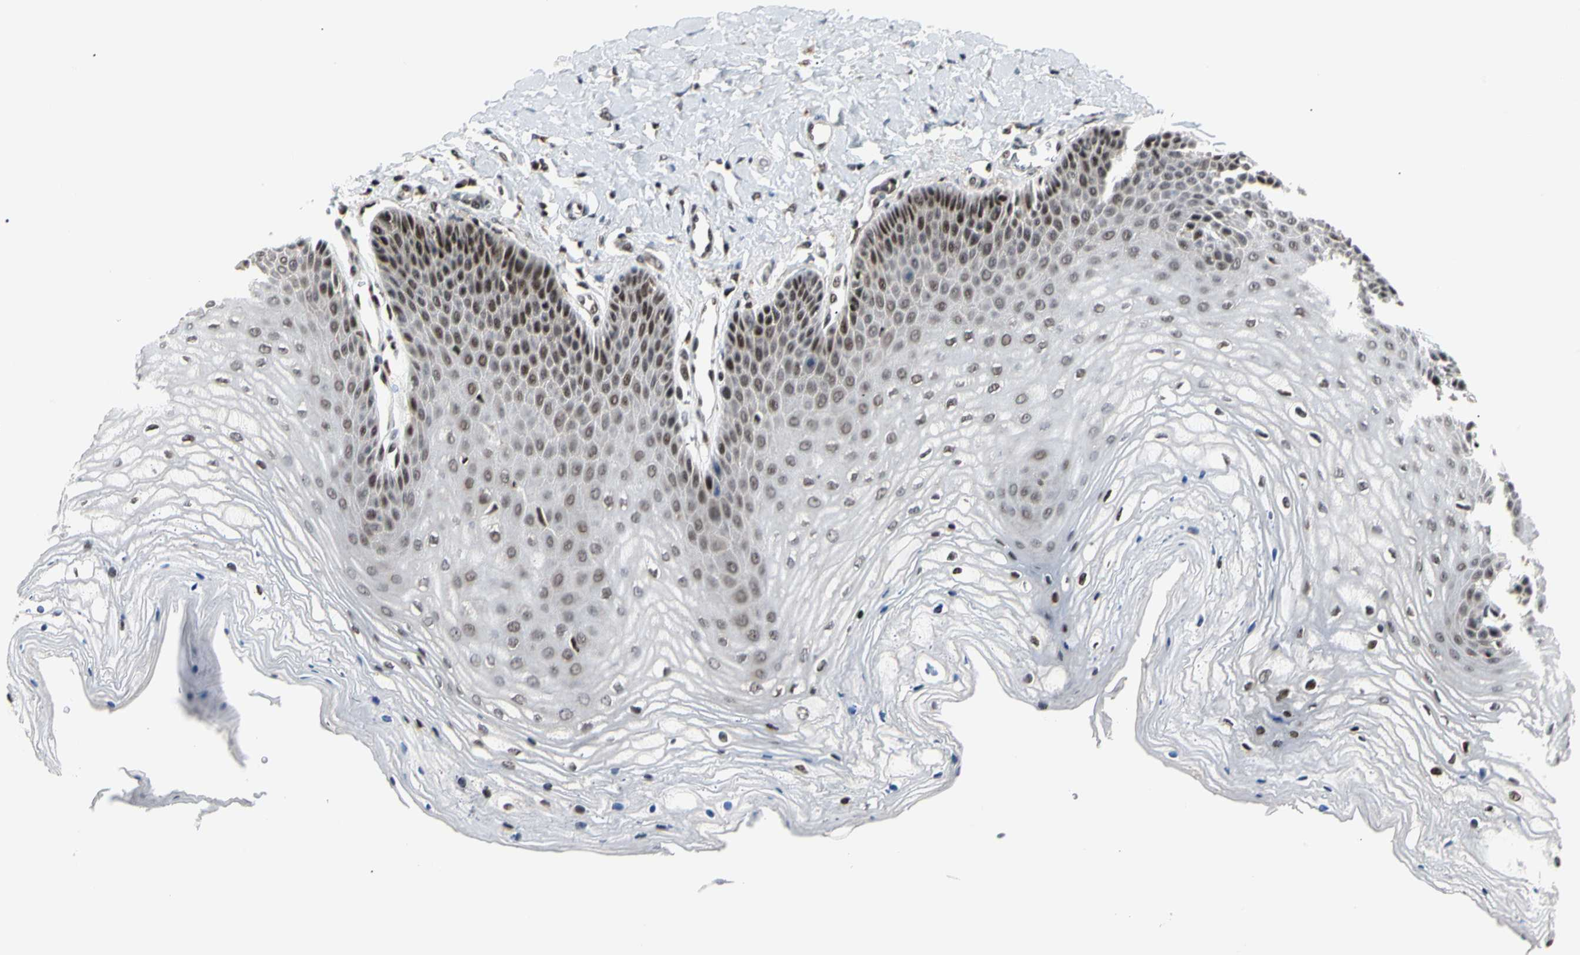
{"staining": {"intensity": "strong", "quantity": "25%-75%", "location": "nuclear"}, "tissue": "vagina", "cell_type": "Squamous epithelial cells", "image_type": "normal", "snomed": [{"axis": "morphology", "description": "Normal tissue, NOS"}, {"axis": "topography", "description": "Vagina"}], "caption": "Immunohistochemical staining of unremarkable vagina reveals 25%-75% levels of strong nuclear protein expression in about 25%-75% of squamous epithelial cells.", "gene": "E2F1", "patient": {"sex": "female", "age": 68}}